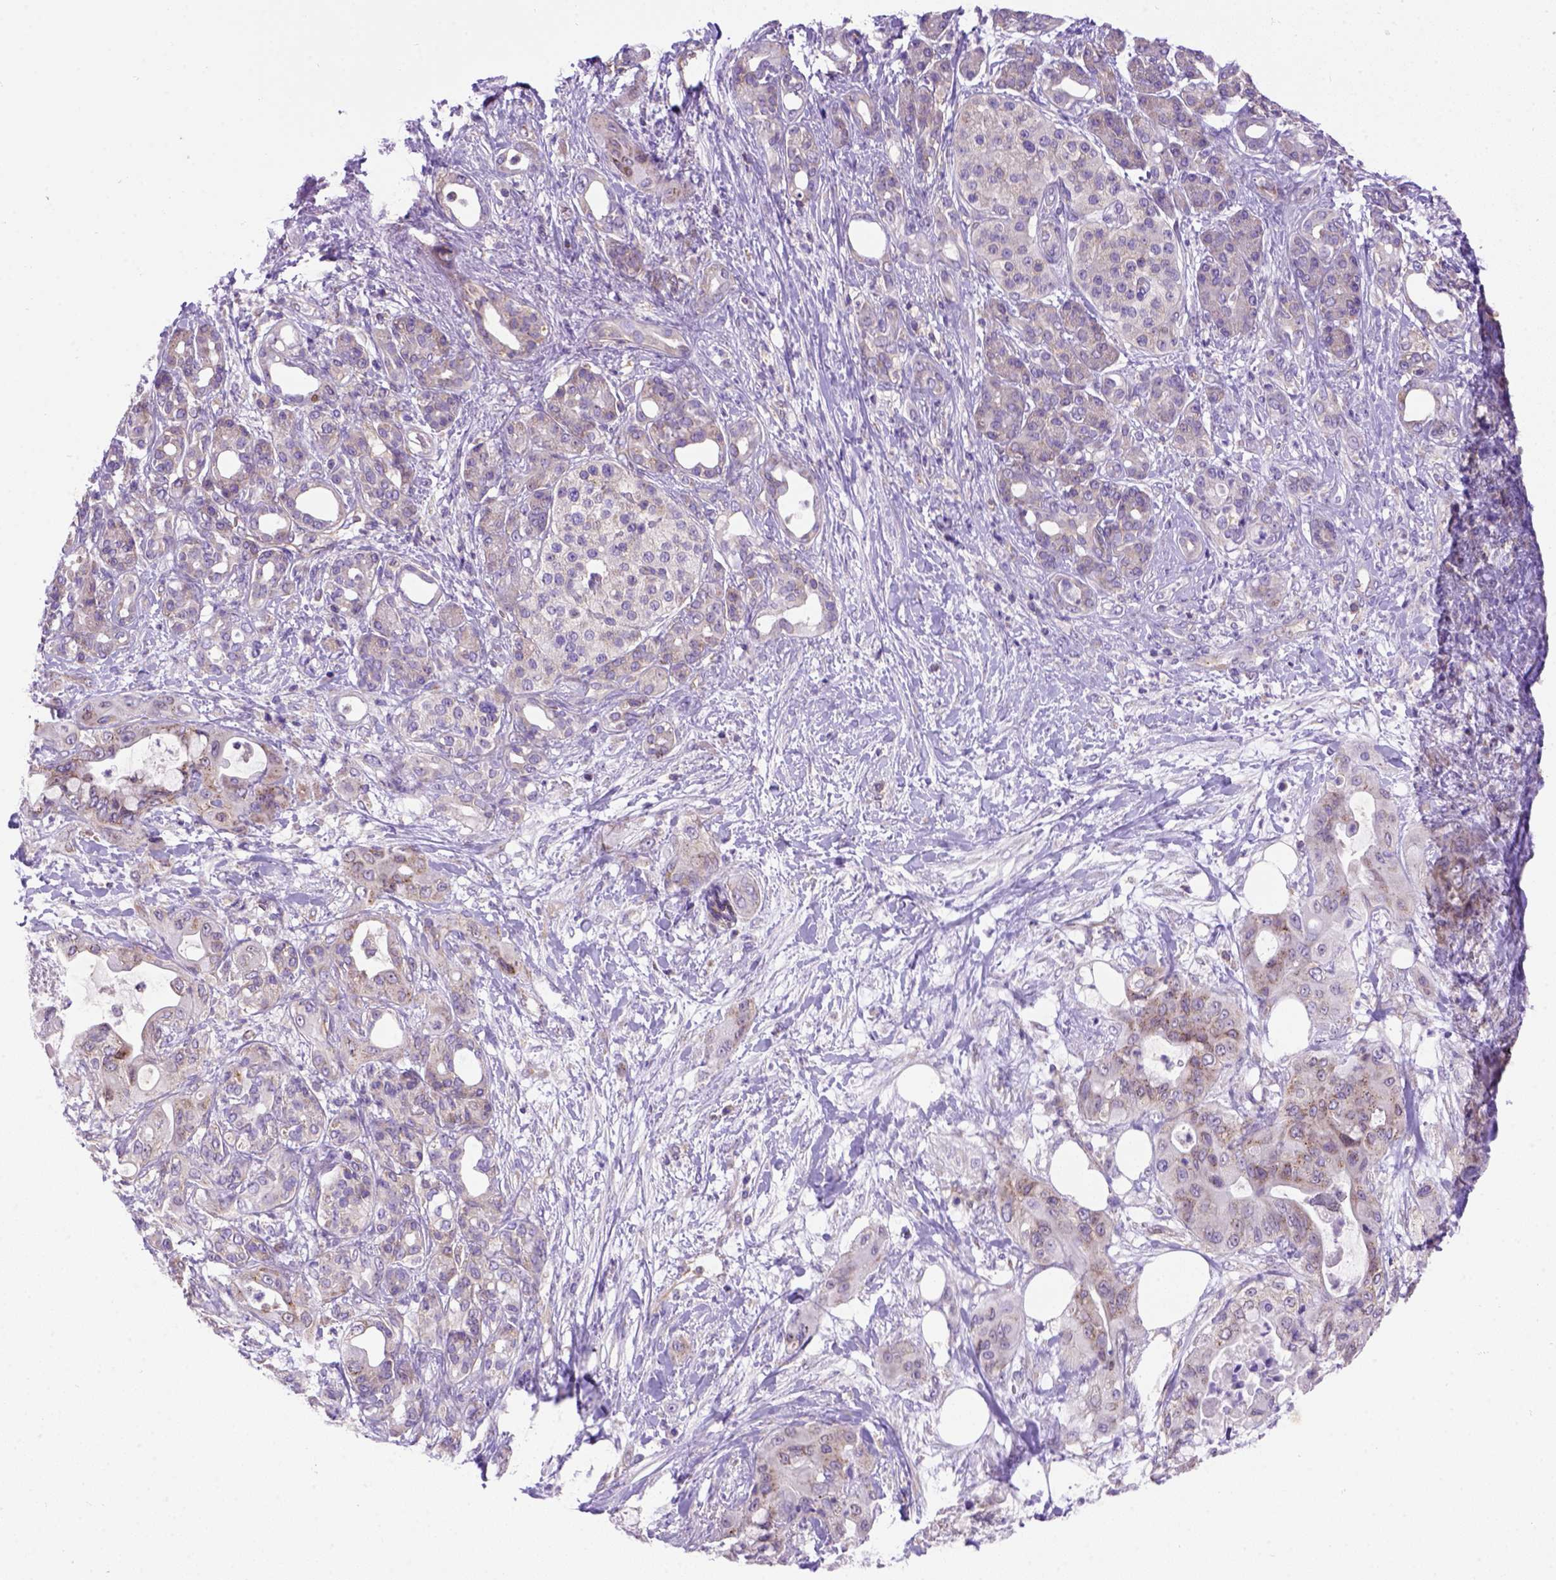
{"staining": {"intensity": "moderate", "quantity": ">75%", "location": "cytoplasmic/membranous"}, "tissue": "pancreatic cancer", "cell_type": "Tumor cells", "image_type": "cancer", "snomed": [{"axis": "morphology", "description": "Adenocarcinoma, NOS"}, {"axis": "topography", "description": "Pancreas"}], "caption": "Human pancreatic adenocarcinoma stained for a protein (brown) reveals moderate cytoplasmic/membranous positive positivity in approximately >75% of tumor cells.", "gene": "FOXI1", "patient": {"sex": "male", "age": 71}}